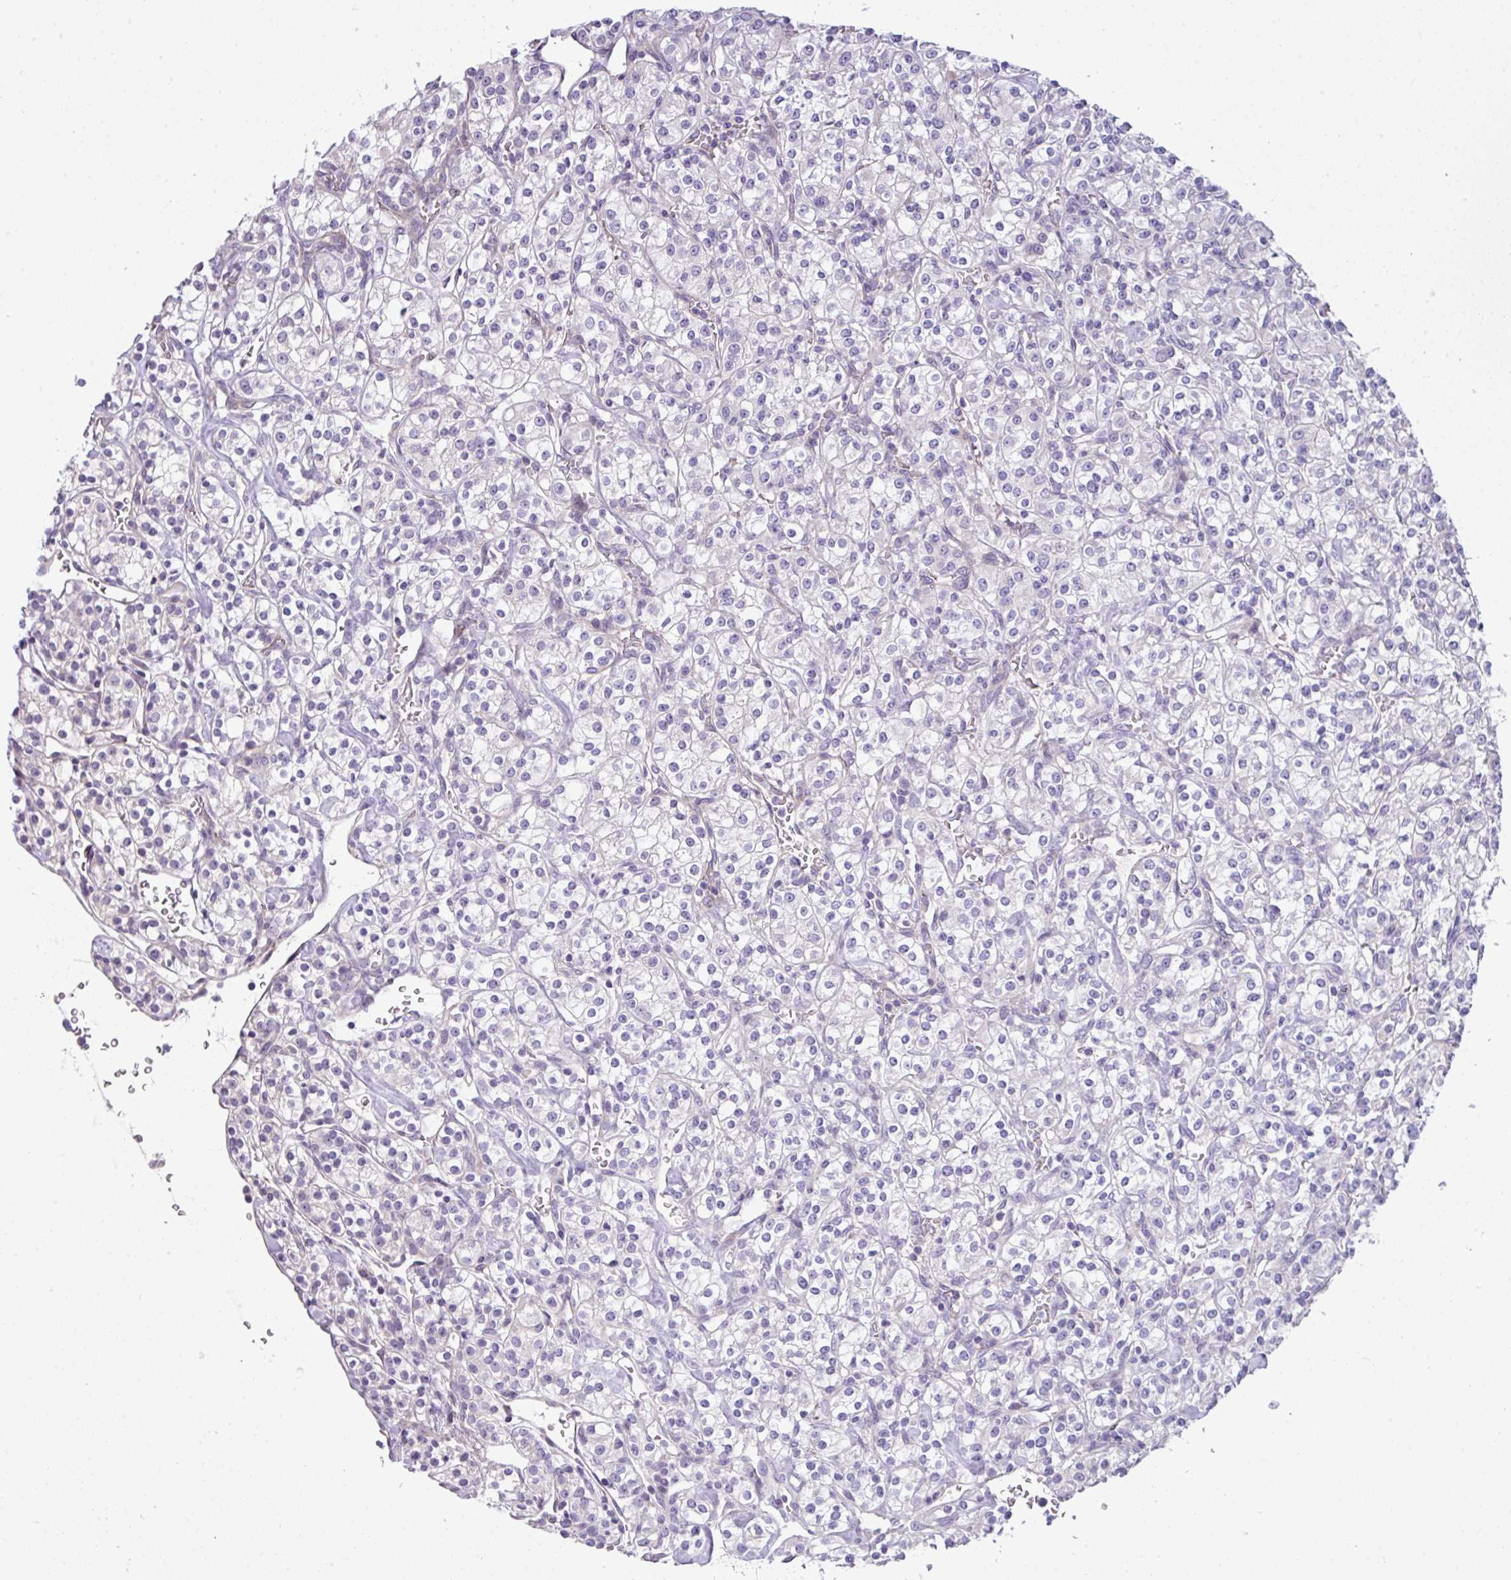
{"staining": {"intensity": "negative", "quantity": "none", "location": "none"}, "tissue": "renal cancer", "cell_type": "Tumor cells", "image_type": "cancer", "snomed": [{"axis": "morphology", "description": "Adenocarcinoma, NOS"}, {"axis": "topography", "description": "Kidney"}], "caption": "The immunohistochemistry photomicrograph has no significant positivity in tumor cells of renal adenocarcinoma tissue.", "gene": "PIK3R5", "patient": {"sex": "male", "age": 77}}